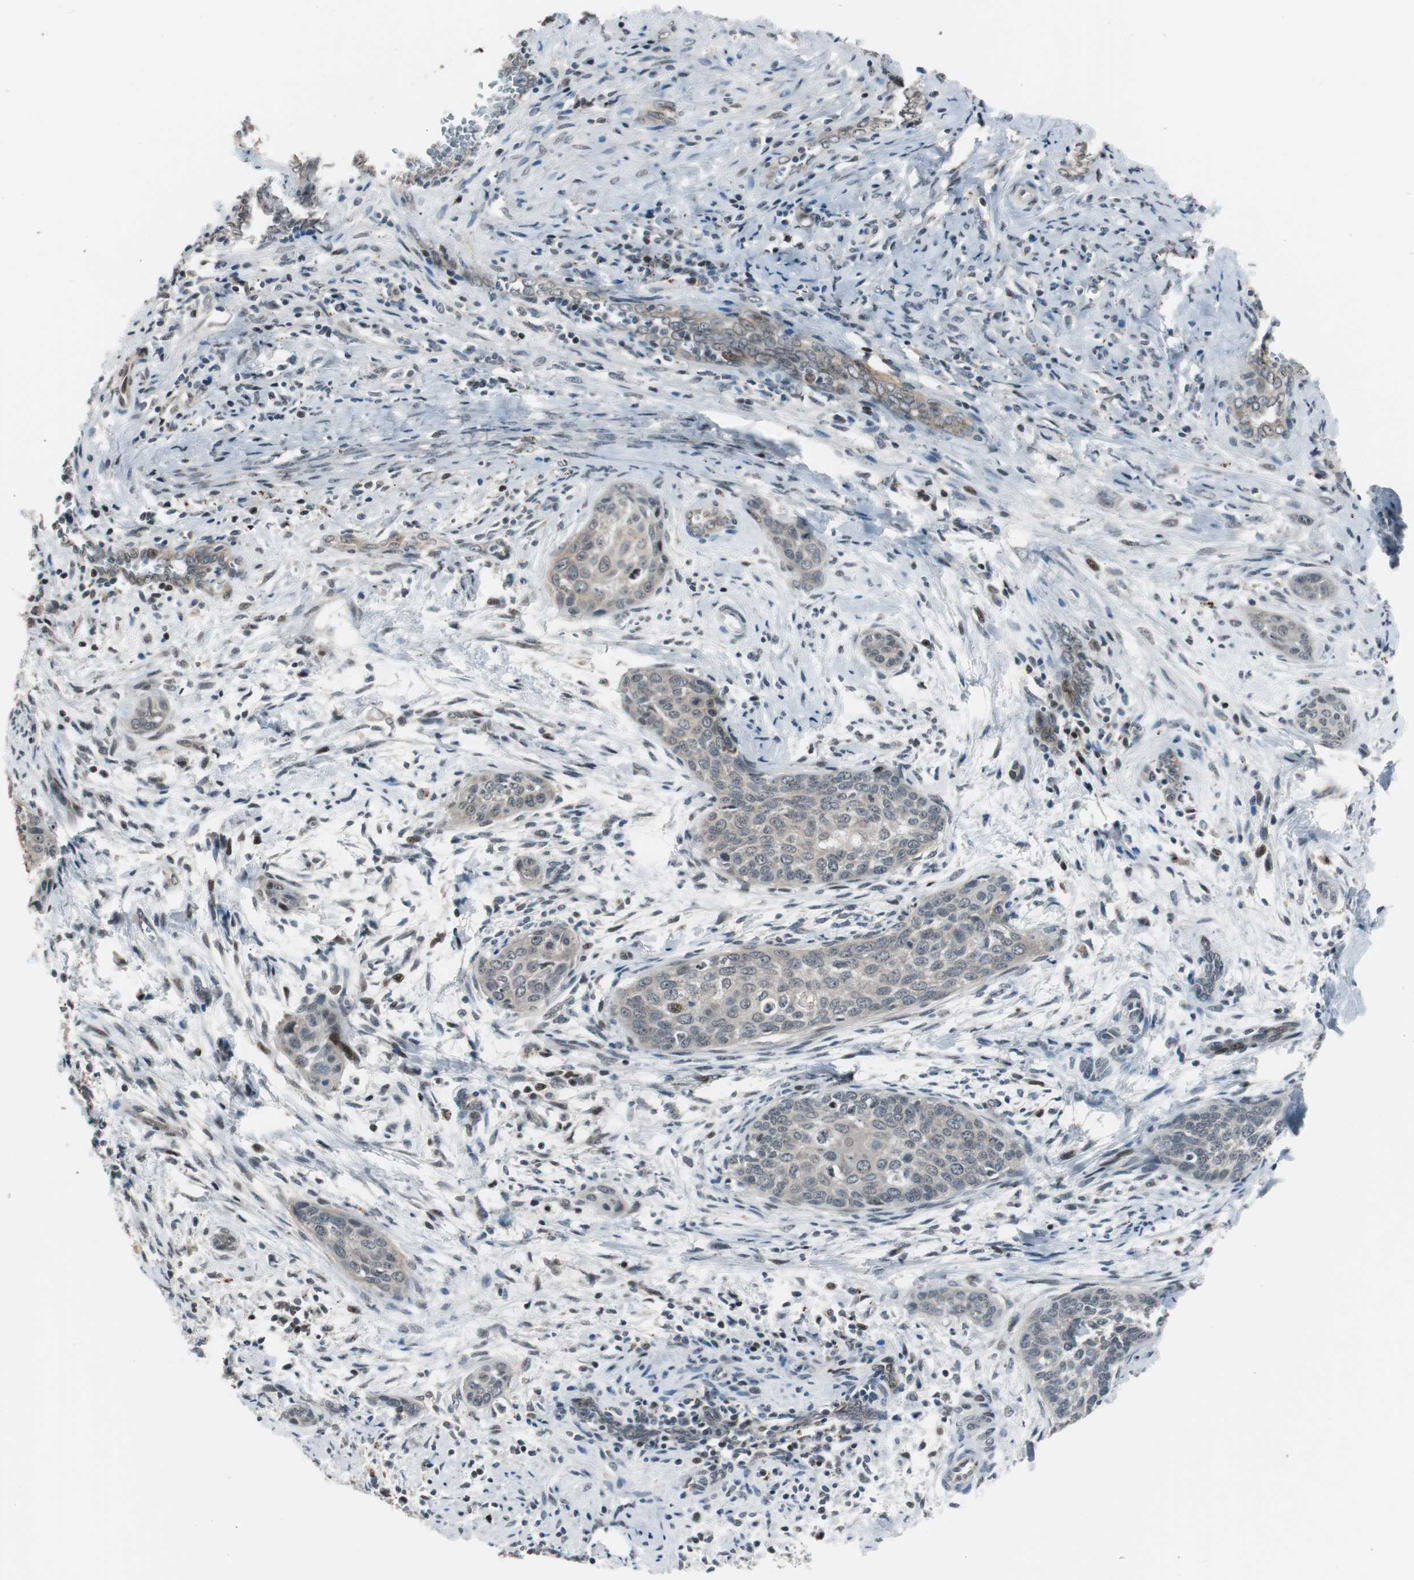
{"staining": {"intensity": "weak", "quantity": "25%-75%", "location": "cytoplasmic/membranous"}, "tissue": "cervical cancer", "cell_type": "Tumor cells", "image_type": "cancer", "snomed": [{"axis": "morphology", "description": "Squamous cell carcinoma, NOS"}, {"axis": "topography", "description": "Cervix"}], "caption": "Immunohistochemistry (IHC) staining of squamous cell carcinoma (cervical), which reveals low levels of weak cytoplasmic/membranous positivity in approximately 25%-75% of tumor cells indicating weak cytoplasmic/membranous protein staining. The staining was performed using DAB (brown) for protein detection and nuclei were counterstained in hematoxylin (blue).", "gene": "BOLA1", "patient": {"sex": "female", "age": 33}}